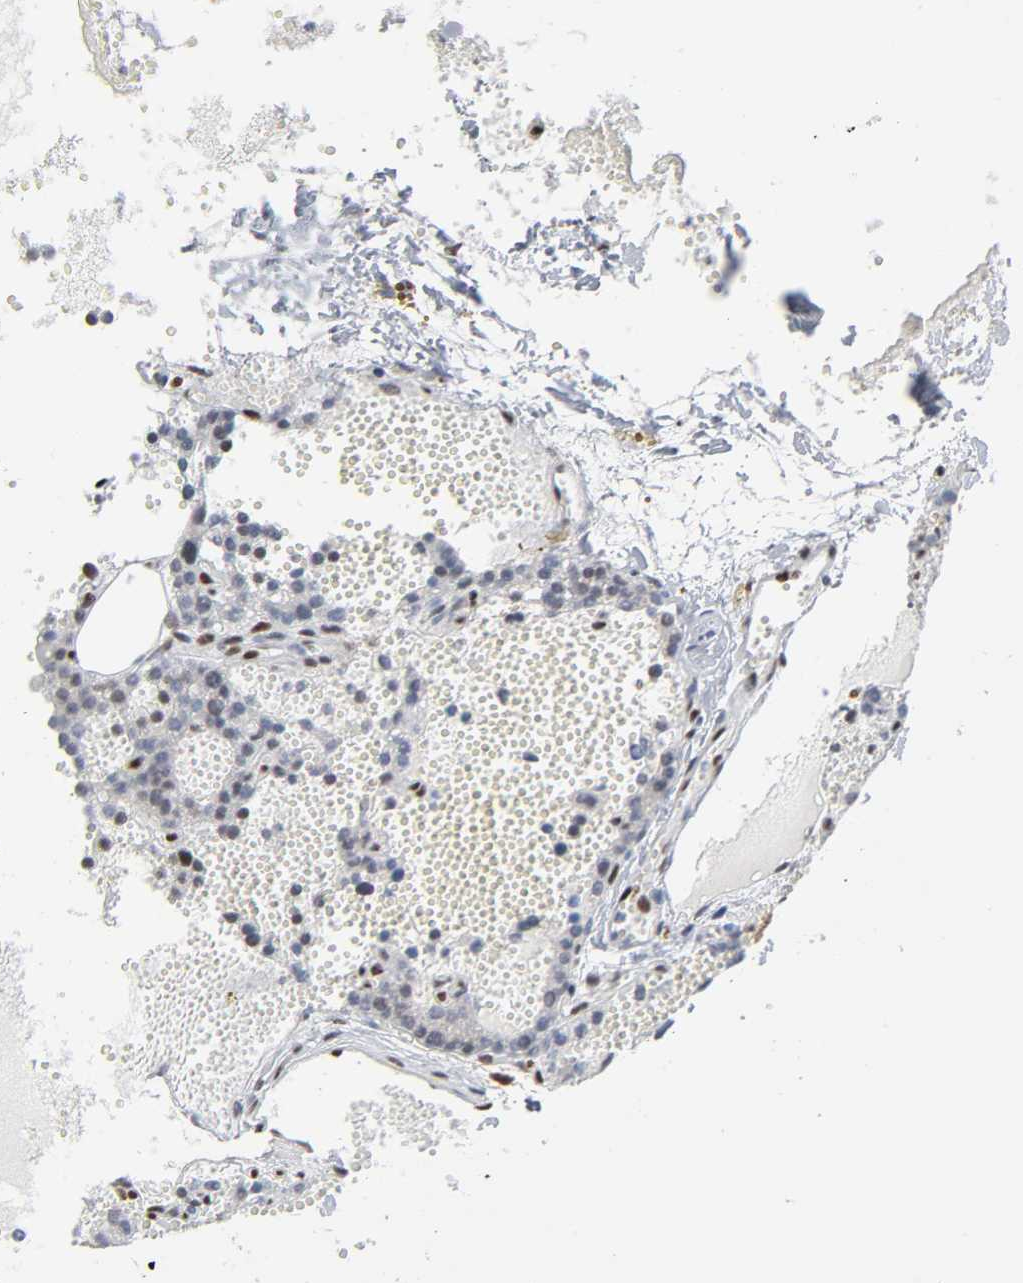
{"staining": {"intensity": "moderate", "quantity": ">75%", "location": "nuclear"}, "tissue": "parathyroid gland", "cell_type": "Glandular cells", "image_type": "normal", "snomed": [{"axis": "morphology", "description": "Normal tissue, NOS"}, {"axis": "topography", "description": "Parathyroid gland"}], "caption": "Immunohistochemistry histopathology image of unremarkable human parathyroid gland stained for a protein (brown), which exhibits medium levels of moderate nuclear expression in about >75% of glandular cells.", "gene": "WAS", "patient": {"sex": "male", "age": 25}}